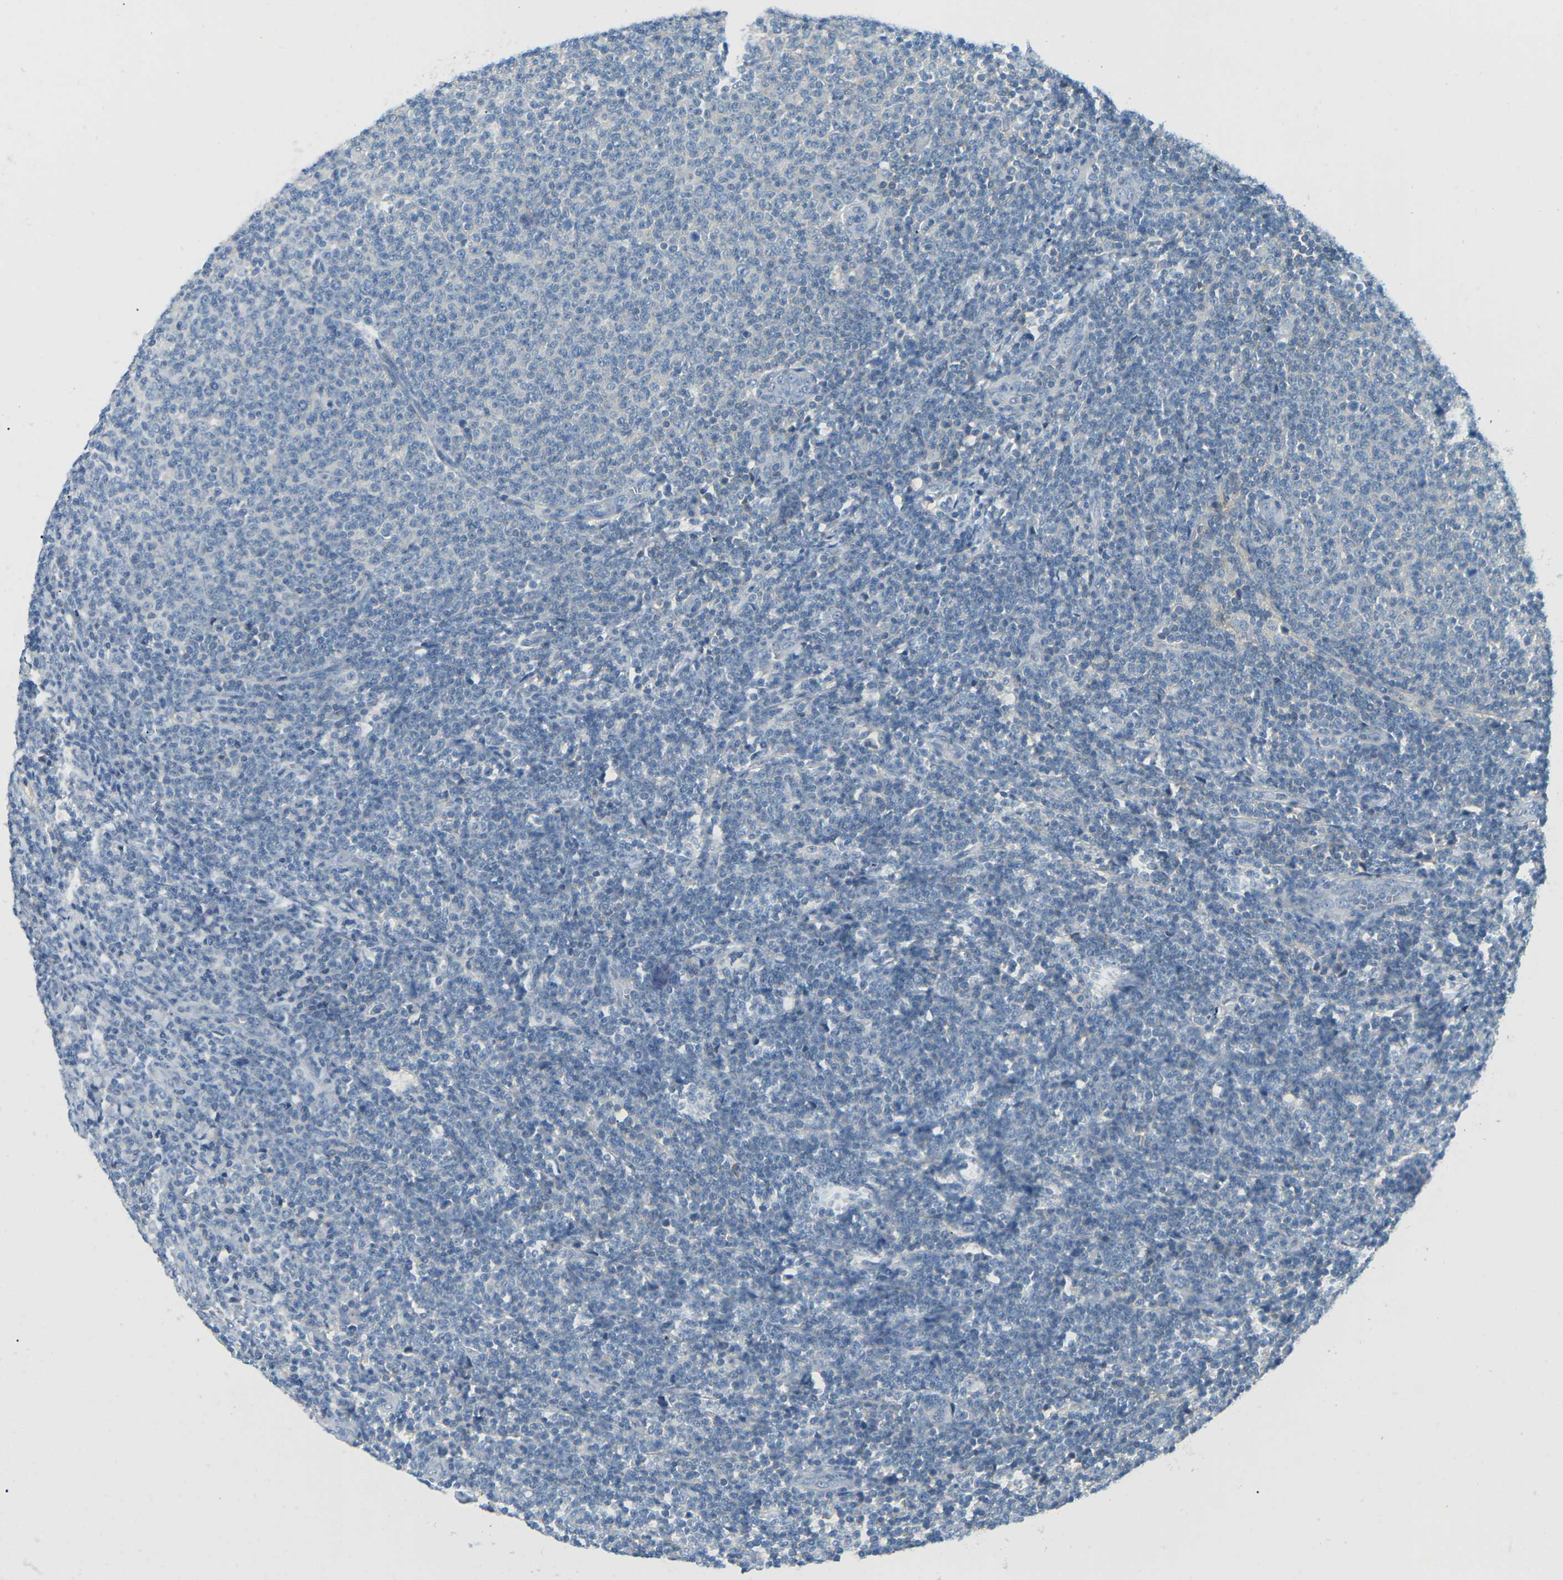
{"staining": {"intensity": "negative", "quantity": "none", "location": "none"}, "tissue": "lymphoma", "cell_type": "Tumor cells", "image_type": "cancer", "snomed": [{"axis": "morphology", "description": "Malignant lymphoma, non-Hodgkin's type, Low grade"}, {"axis": "topography", "description": "Lymph node"}], "caption": "This is an immunohistochemistry (IHC) histopathology image of human malignant lymphoma, non-Hodgkin's type (low-grade). There is no expression in tumor cells.", "gene": "CD47", "patient": {"sex": "male", "age": 66}}